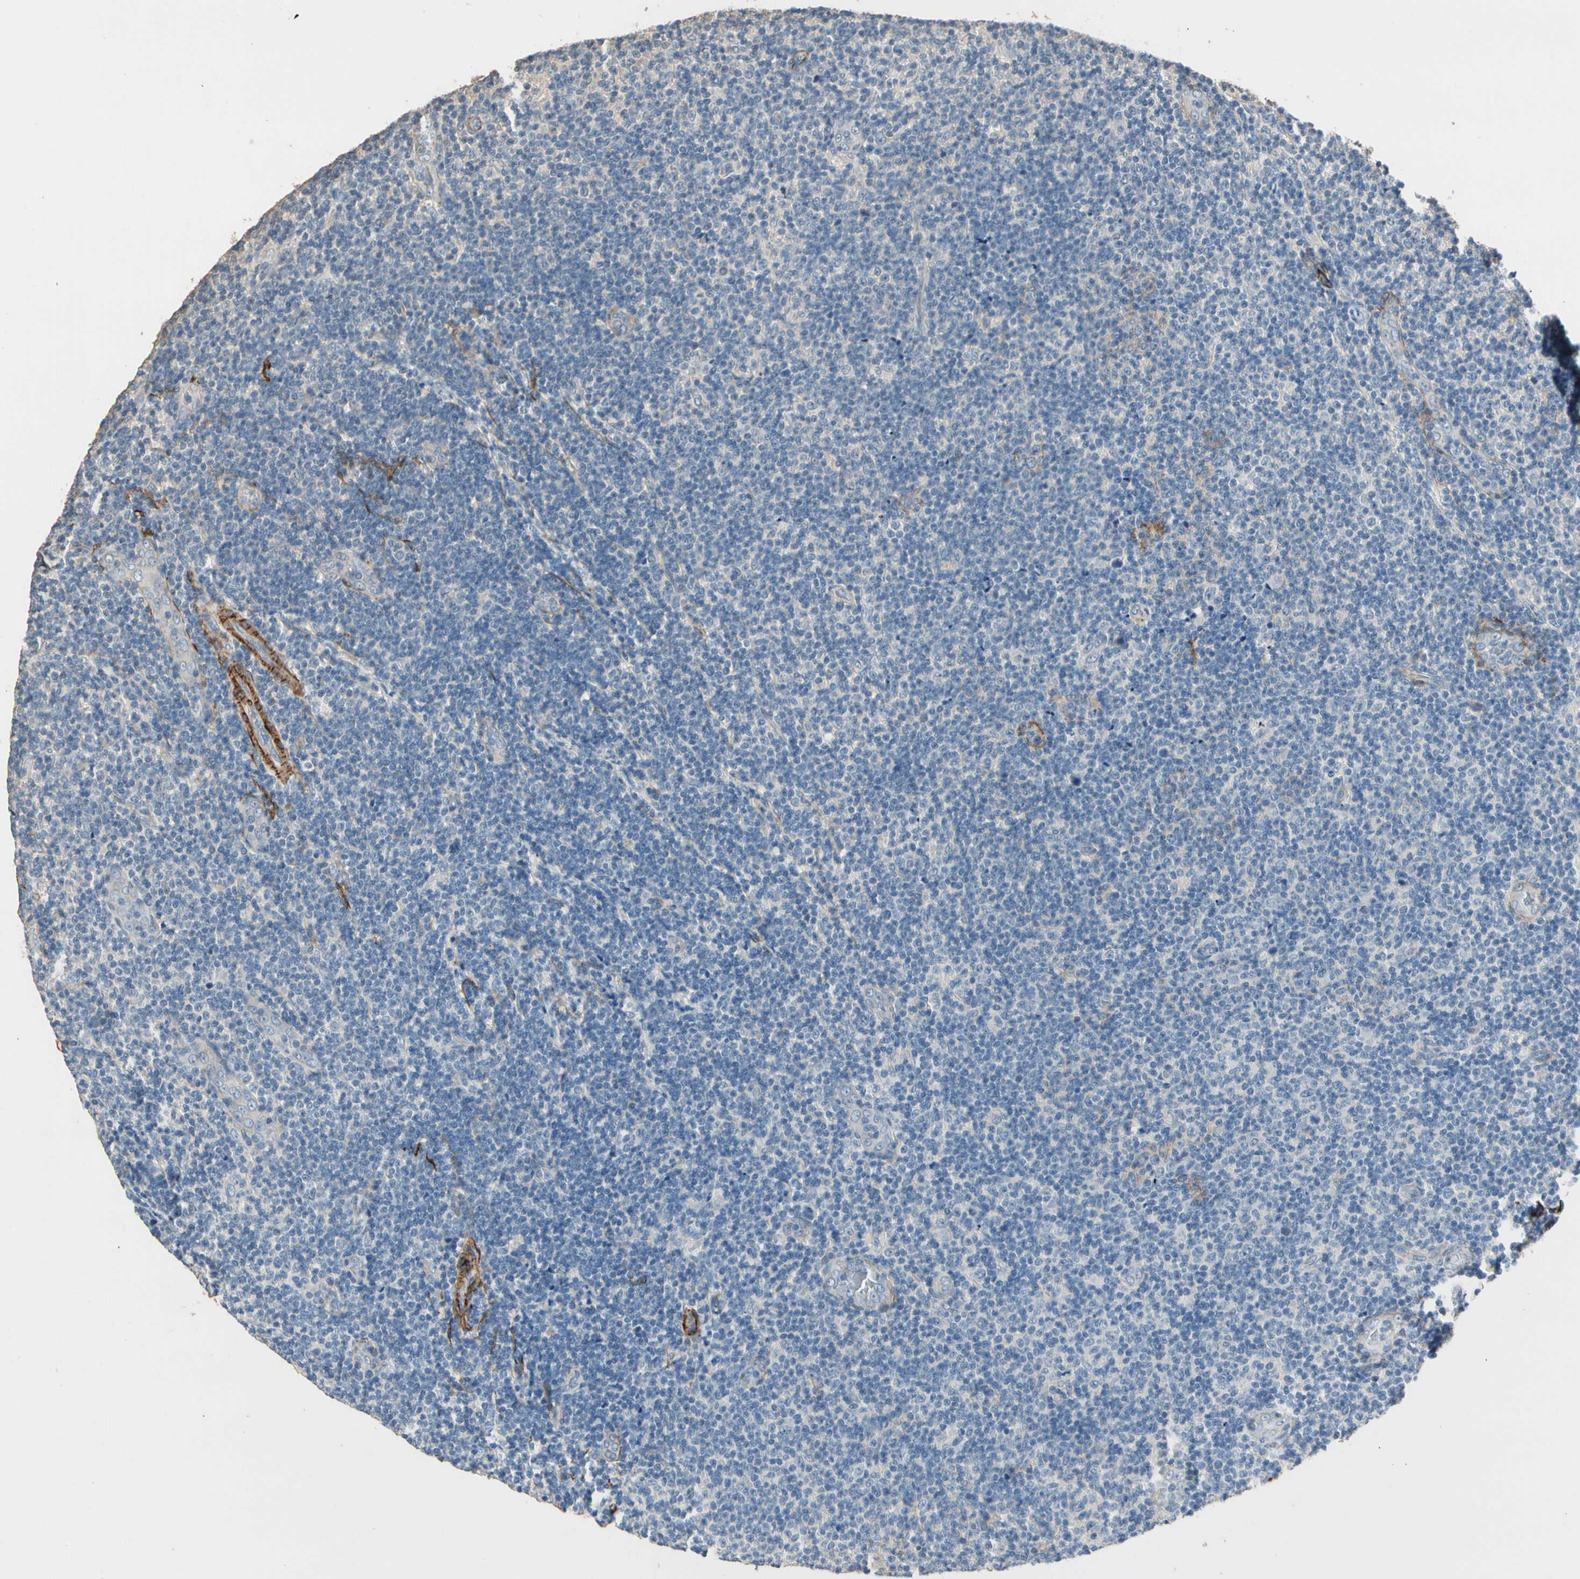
{"staining": {"intensity": "negative", "quantity": "none", "location": "none"}, "tissue": "lymphoma", "cell_type": "Tumor cells", "image_type": "cancer", "snomed": [{"axis": "morphology", "description": "Malignant lymphoma, non-Hodgkin's type, Low grade"}, {"axis": "topography", "description": "Lymph node"}], "caption": "Immunohistochemical staining of human malignant lymphoma, non-Hodgkin's type (low-grade) shows no significant positivity in tumor cells.", "gene": "SUSD2", "patient": {"sex": "male", "age": 83}}